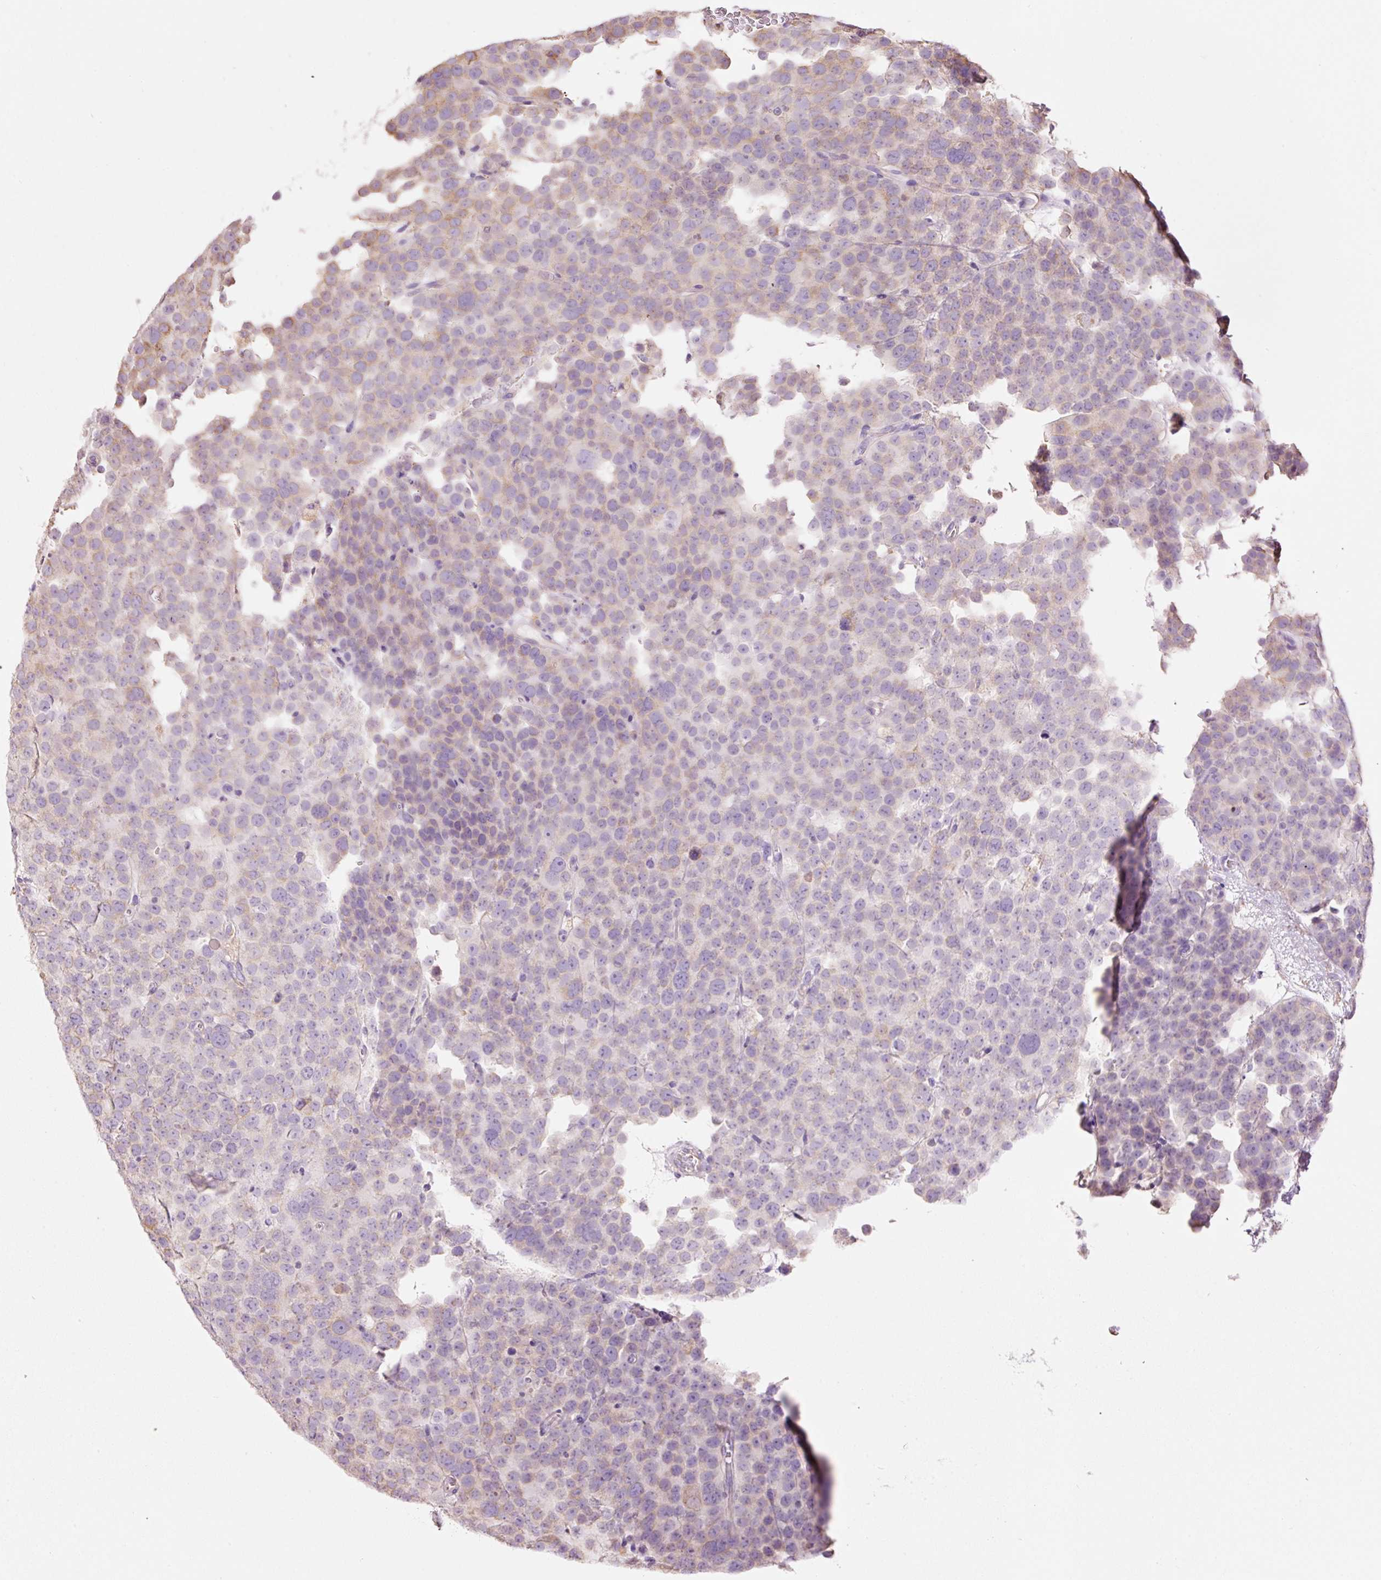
{"staining": {"intensity": "moderate", "quantity": "<25%", "location": "cytoplasmic/membranous"}, "tissue": "testis cancer", "cell_type": "Tumor cells", "image_type": "cancer", "snomed": [{"axis": "morphology", "description": "Seminoma, NOS"}, {"axis": "topography", "description": "Testis"}], "caption": "Immunohistochemical staining of testis cancer displays low levels of moderate cytoplasmic/membranous protein staining in approximately <25% of tumor cells.", "gene": "GCG", "patient": {"sex": "male", "age": 71}}